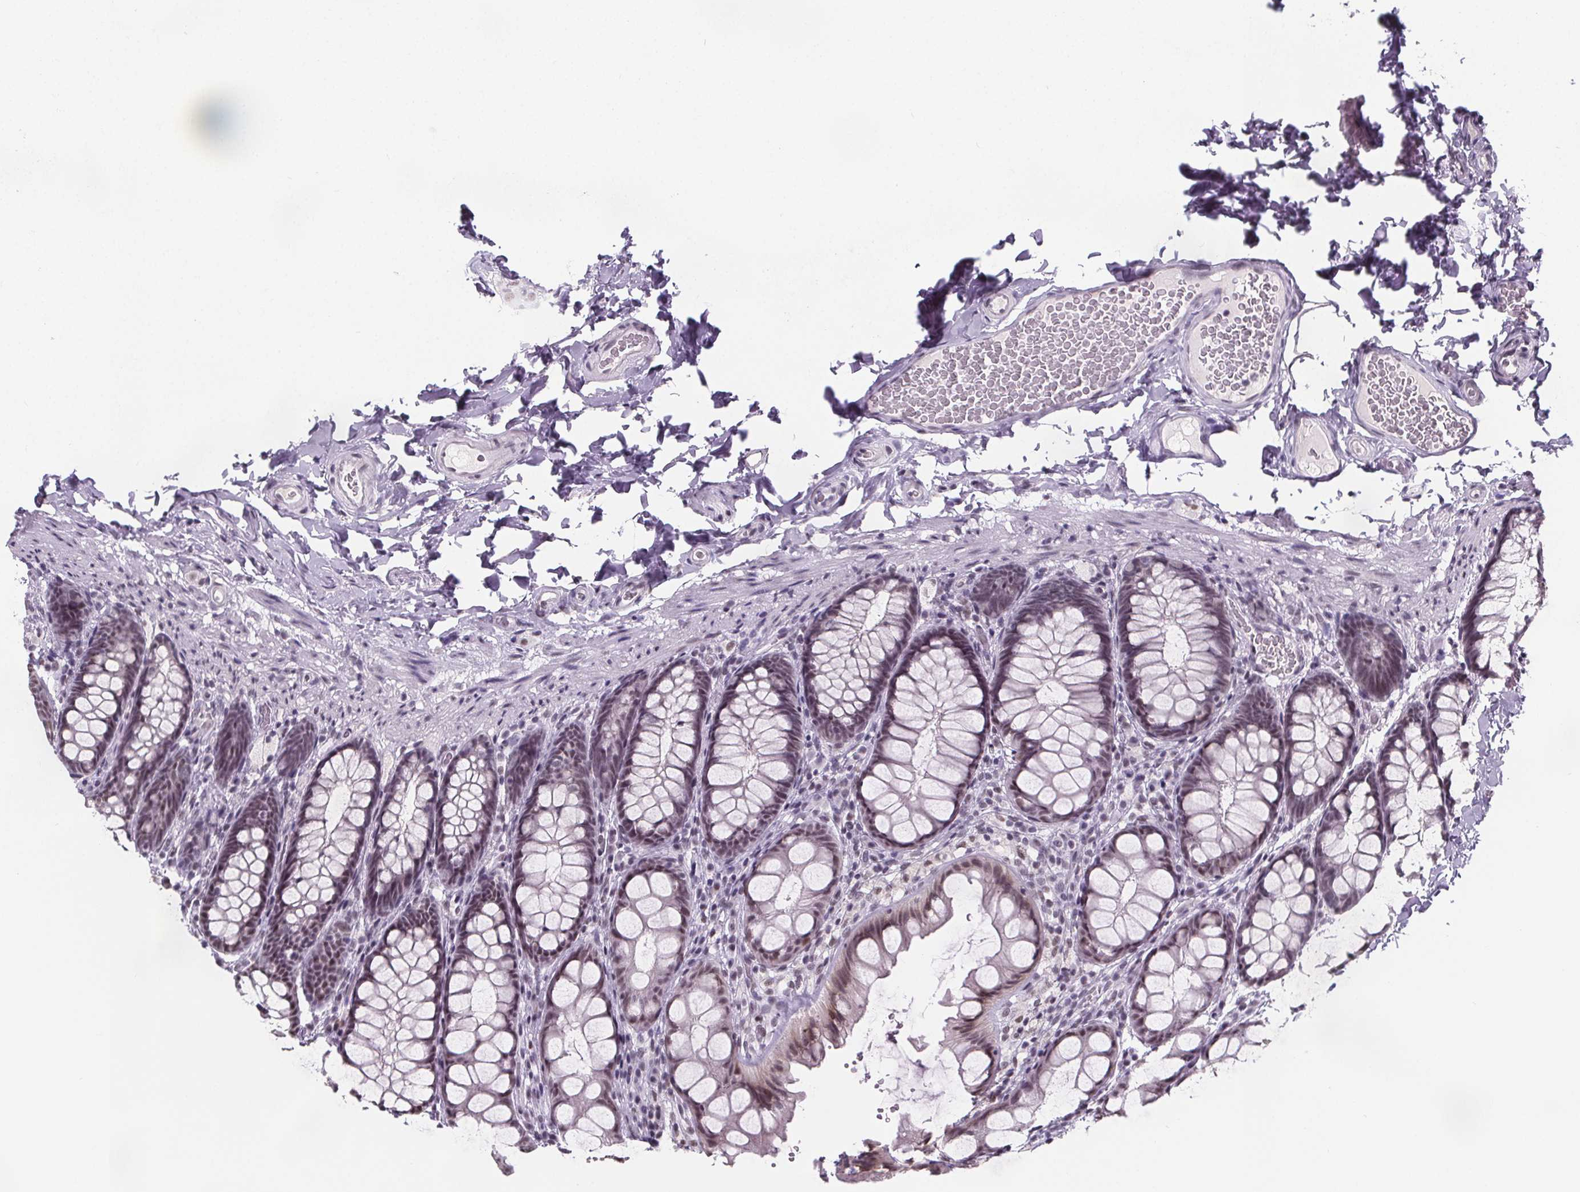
{"staining": {"intensity": "negative", "quantity": "none", "location": "none"}, "tissue": "colon", "cell_type": "Endothelial cells", "image_type": "normal", "snomed": [{"axis": "morphology", "description": "Normal tissue, NOS"}, {"axis": "topography", "description": "Colon"}], "caption": "Unremarkable colon was stained to show a protein in brown. There is no significant staining in endothelial cells. Brightfield microscopy of IHC stained with DAB (brown) and hematoxylin (blue), captured at high magnification.", "gene": "ZNF572", "patient": {"sex": "male", "age": 47}}